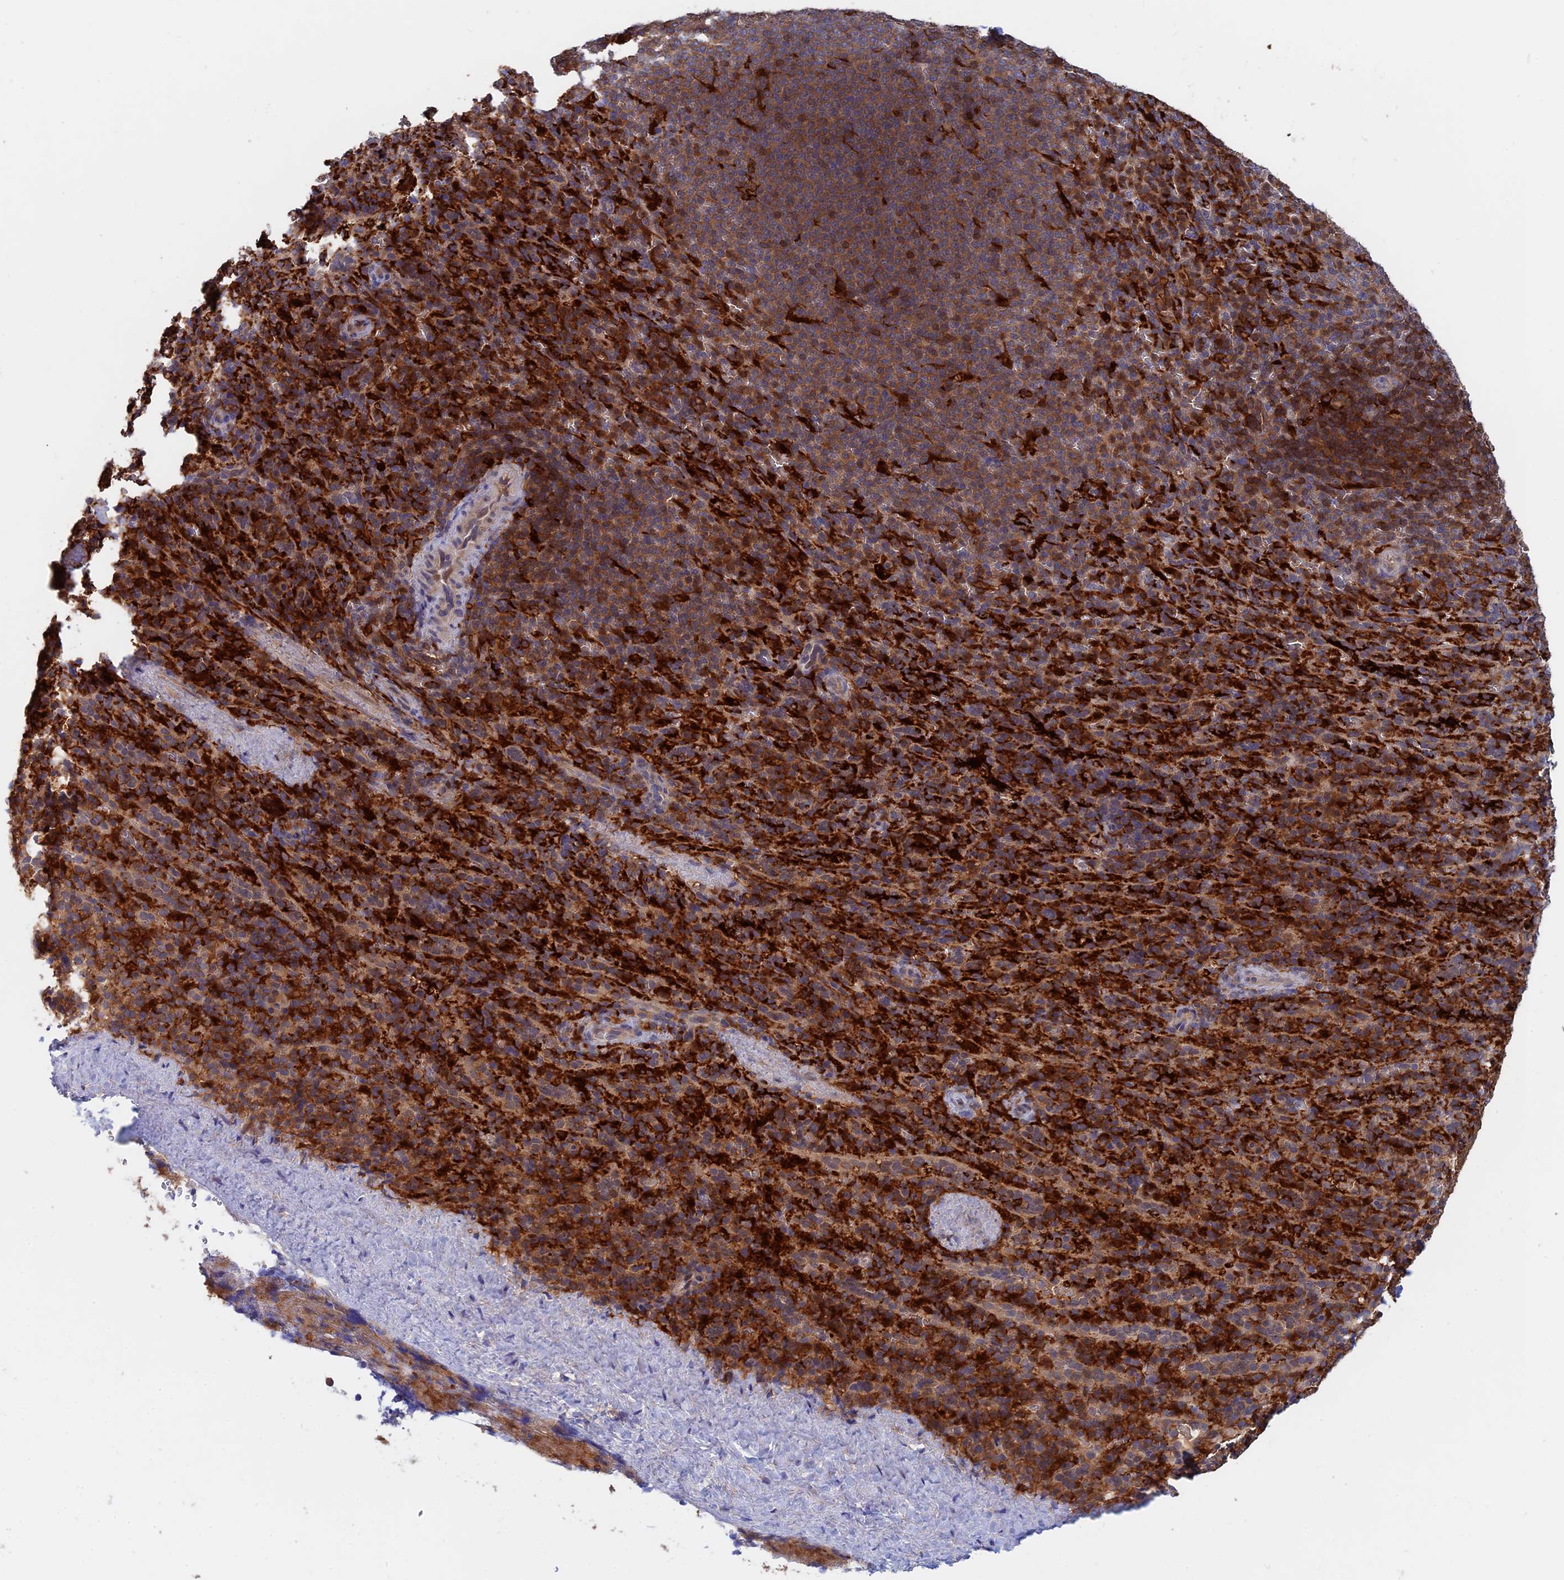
{"staining": {"intensity": "moderate", "quantity": "25%-75%", "location": "cytoplasmic/membranous"}, "tissue": "spleen", "cell_type": "Cells in red pulp", "image_type": "normal", "snomed": [{"axis": "morphology", "description": "Normal tissue, NOS"}, {"axis": "topography", "description": "Spleen"}], "caption": "Spleen stained with DAB (3,3'-diaminobenzidine) IHC reveals medium levels of moderate cytoplasmic/membranous positivity in approximately 25%-75% of cells in red pulp.", "gene": "BLVRA", "patient": {"sex": "female", "age": 21}}